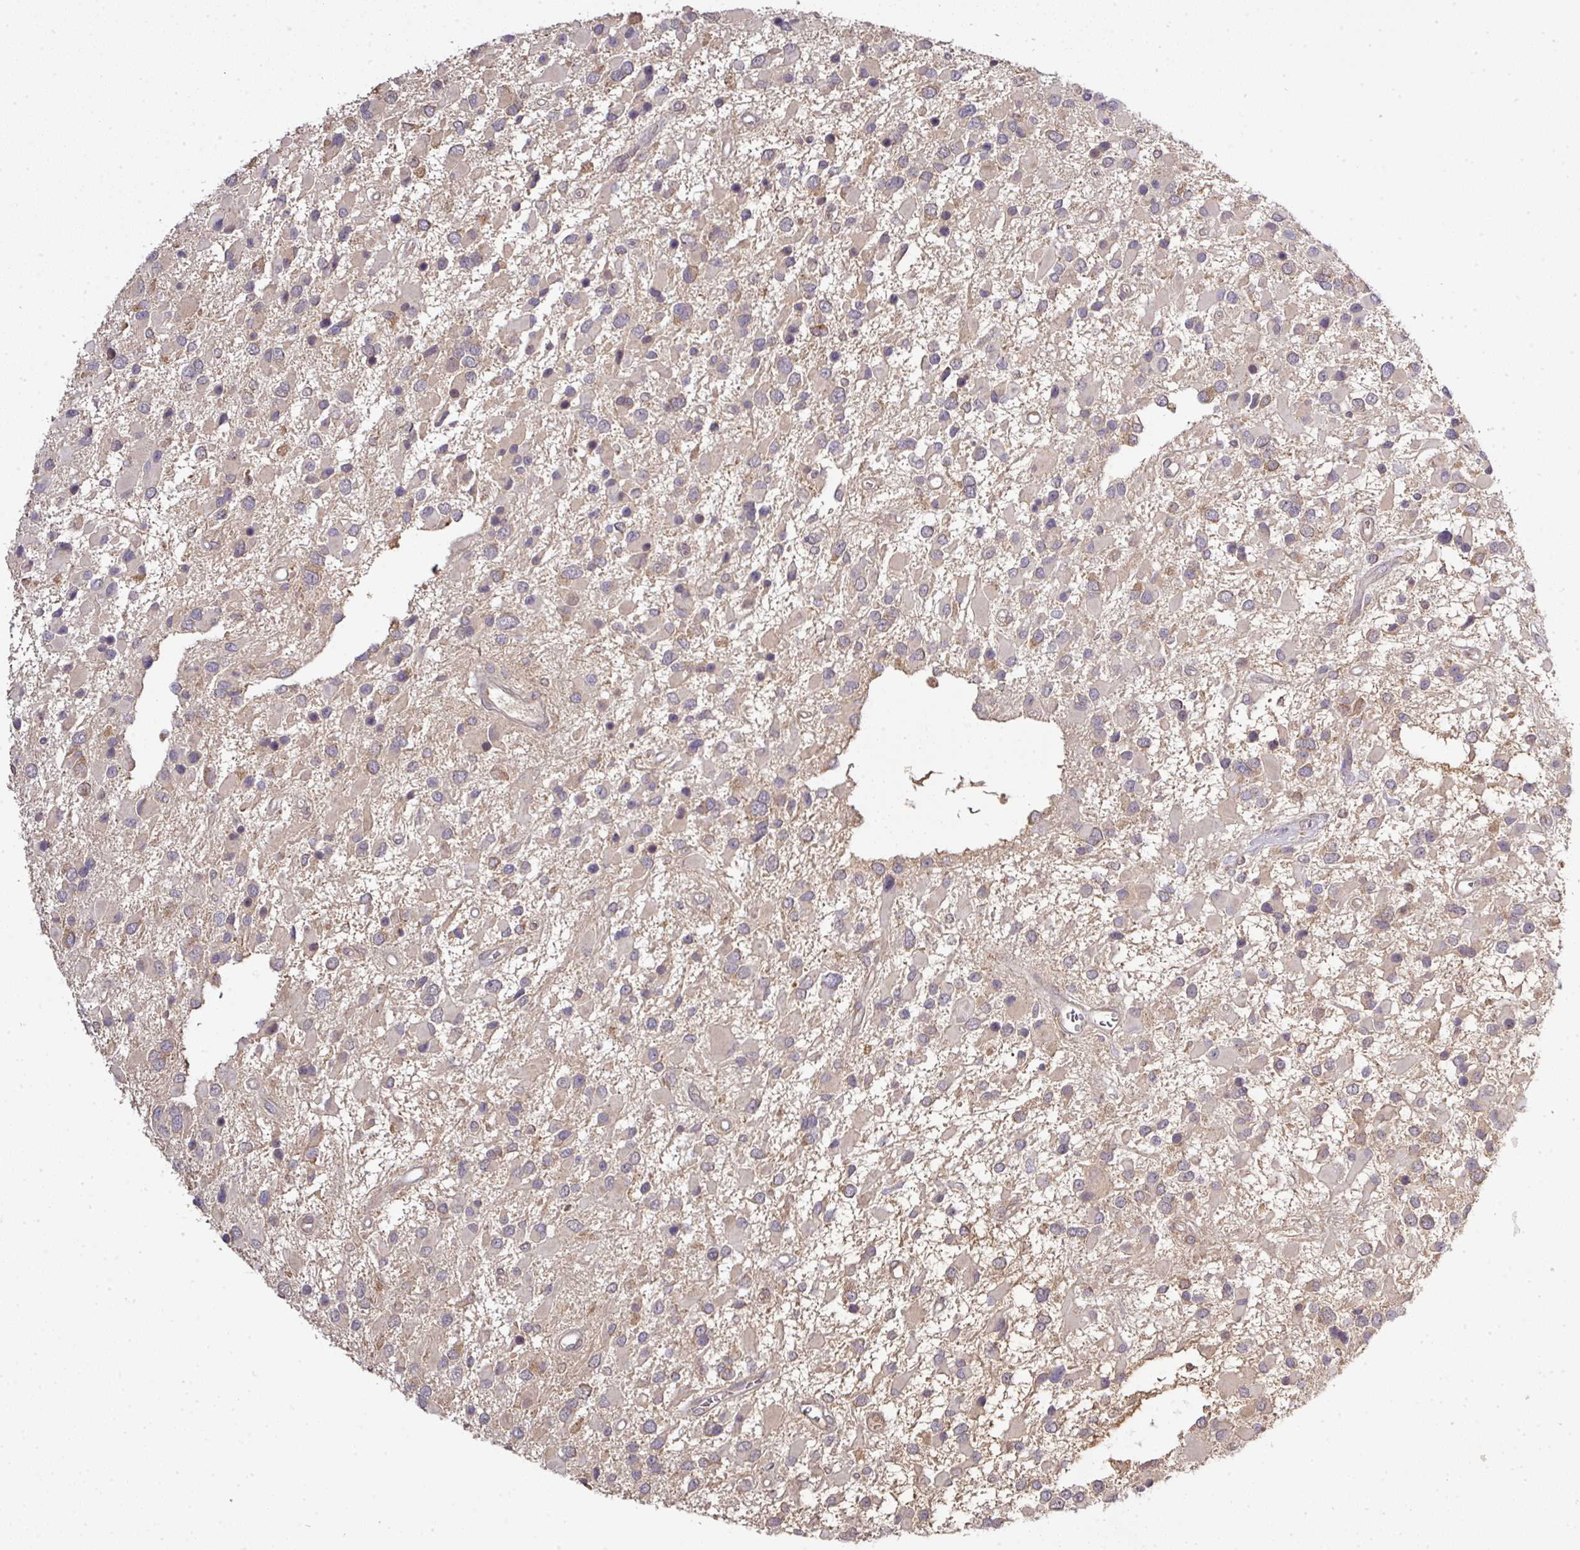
{"staining": {"intensity": "negative", "quantity": "none", "location": "none"}, "tissue": "glioma", "cell_type": "Tumor cells", "image_type": "cancer", "snomed": [{"axis": "morphology", "description": "Glioma, malignant, High grade"}, {"axis": "topography", "description": "Brain"}], "caption": "This is a image of IHC staining of malignant high-grade glioma, which shows no positivity in tumor cells.", "gene": "GALP", "patient": {"sex": "male", "age": 53}}